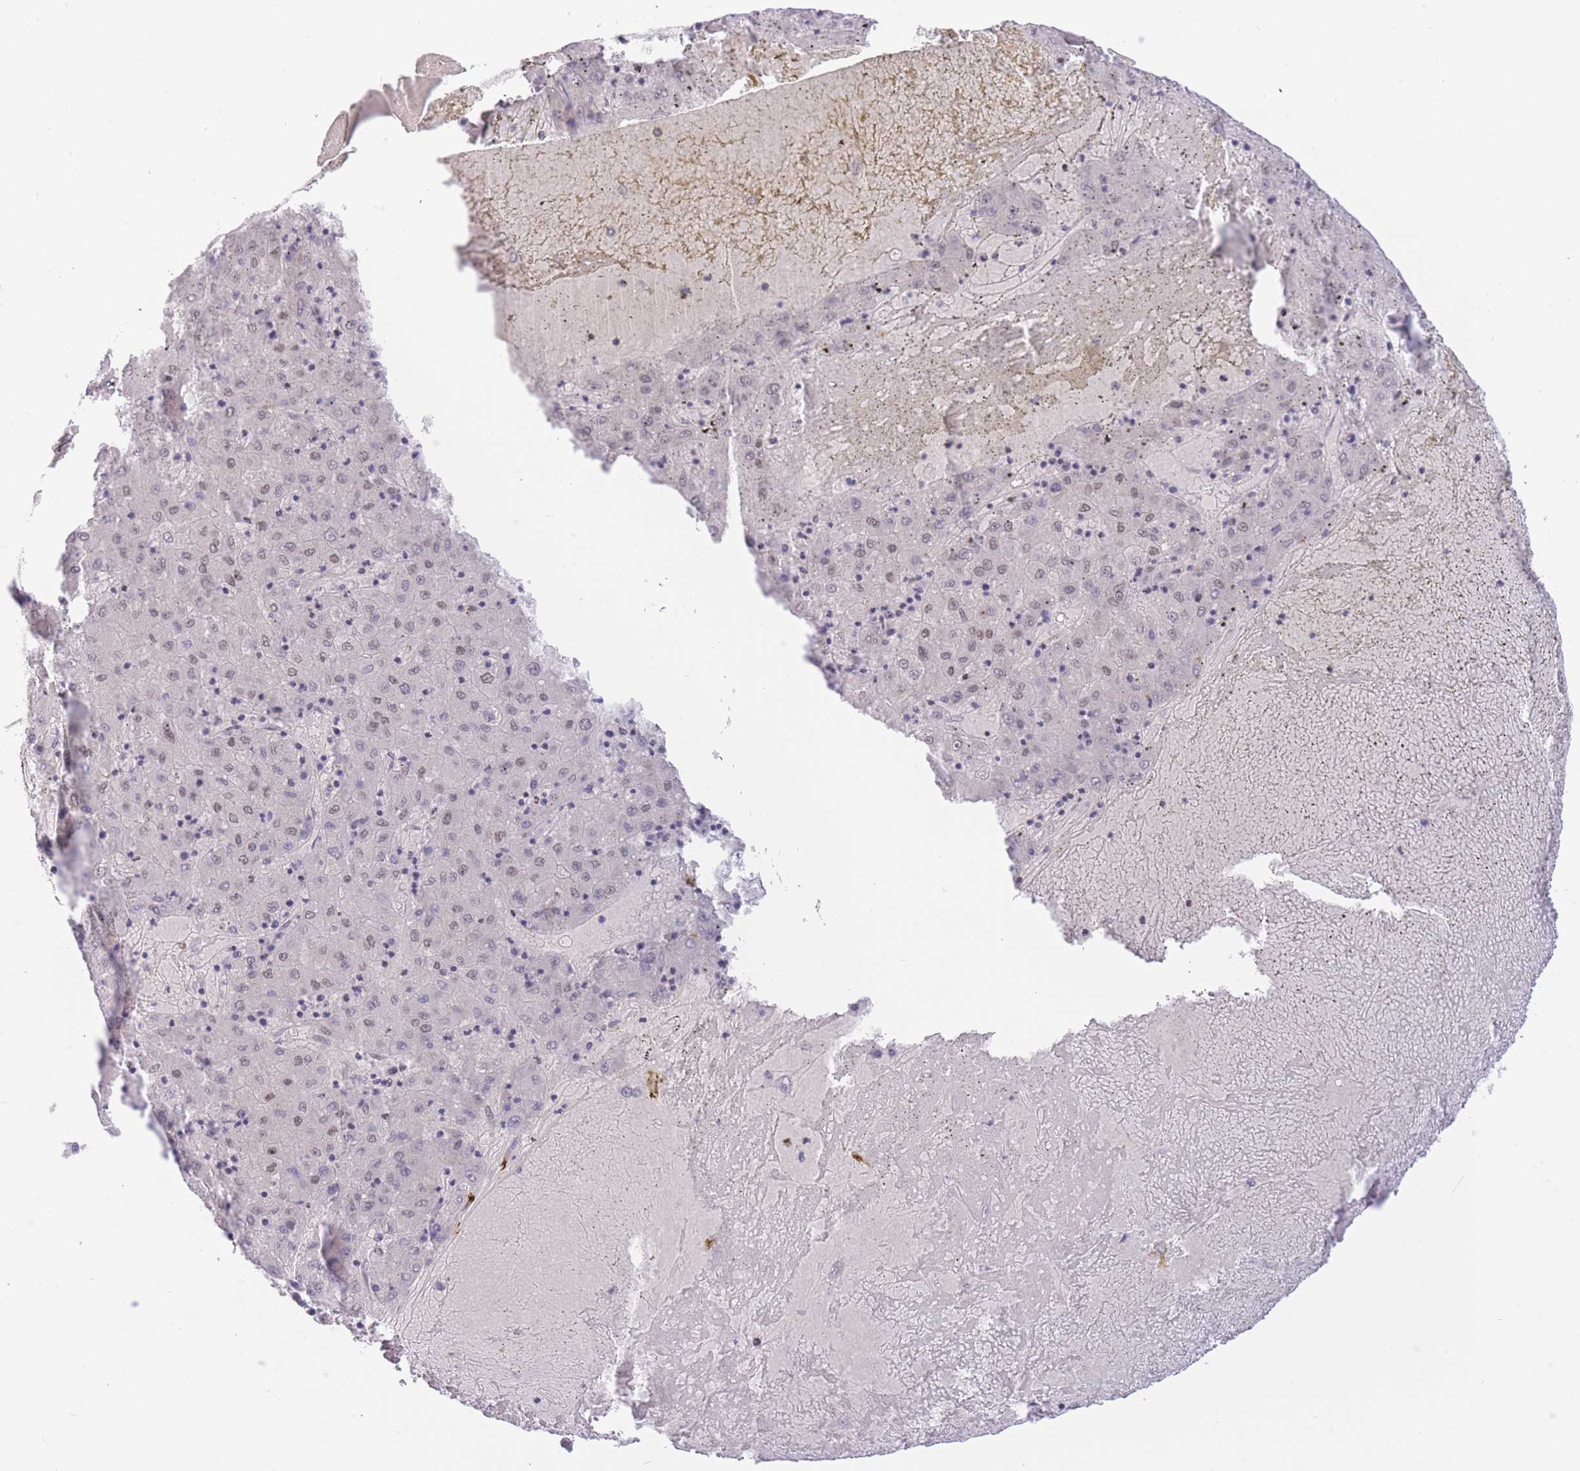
{"staining": {"intensity": "weak", "quantity": "25%-75%", "location": "nuclear"}, "tissue": "liver cancer", "cell_type": "Tumor cells", "image_type": "cancer", "snomed": [{"axis": "morphology", "description": "Carcinoma, Hepatocellular, NOS"}, {"axis": "topography", "description": "Liver"}], "caption": "This is an image of immunohistochemistry (IHC) staining of liver cancer (hepatocellular carcinoma), which shows weak expression in the nuclear of tumor cells.", "gene": "HMGN1", "patient": {"sex": "male", "age": 72}}